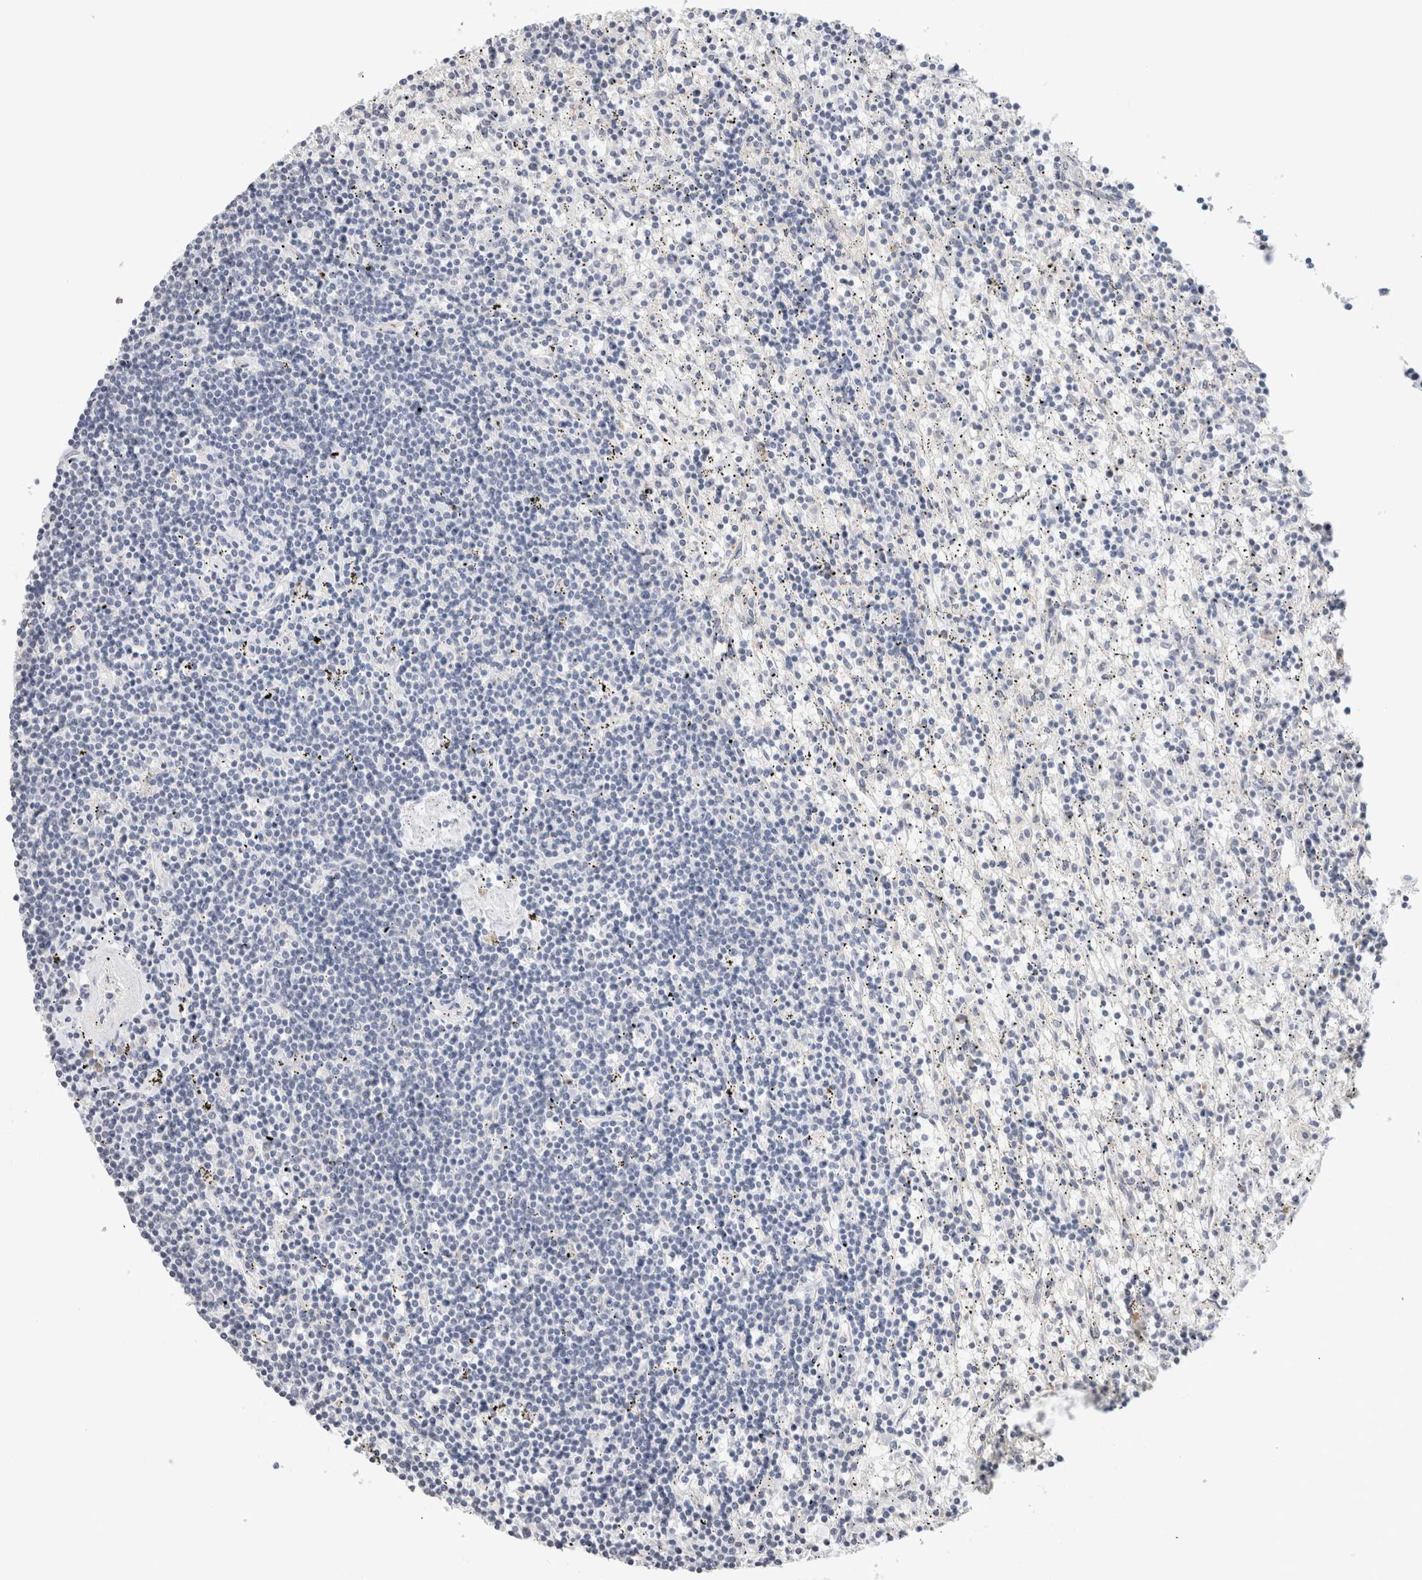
{"staining": {"intensity": "negative", "quantity": "none", "location": "none"}, "tissue": "lymphoma", "cell_type": "Tumor cells", "image_type": "cancer", "snomed": [{"axis": "morphology", "description": "Malignant lymphoma, non-Hodgkin's type, Low grade"}, {"axis": "topography", "description": "Spleen"}], "caption": "Human lymphoma stained for a protein using IHC demonstrates no staining in tumor cells.", "gene": "SPRTN", "patient": {"sex": "male", "age": 76}}